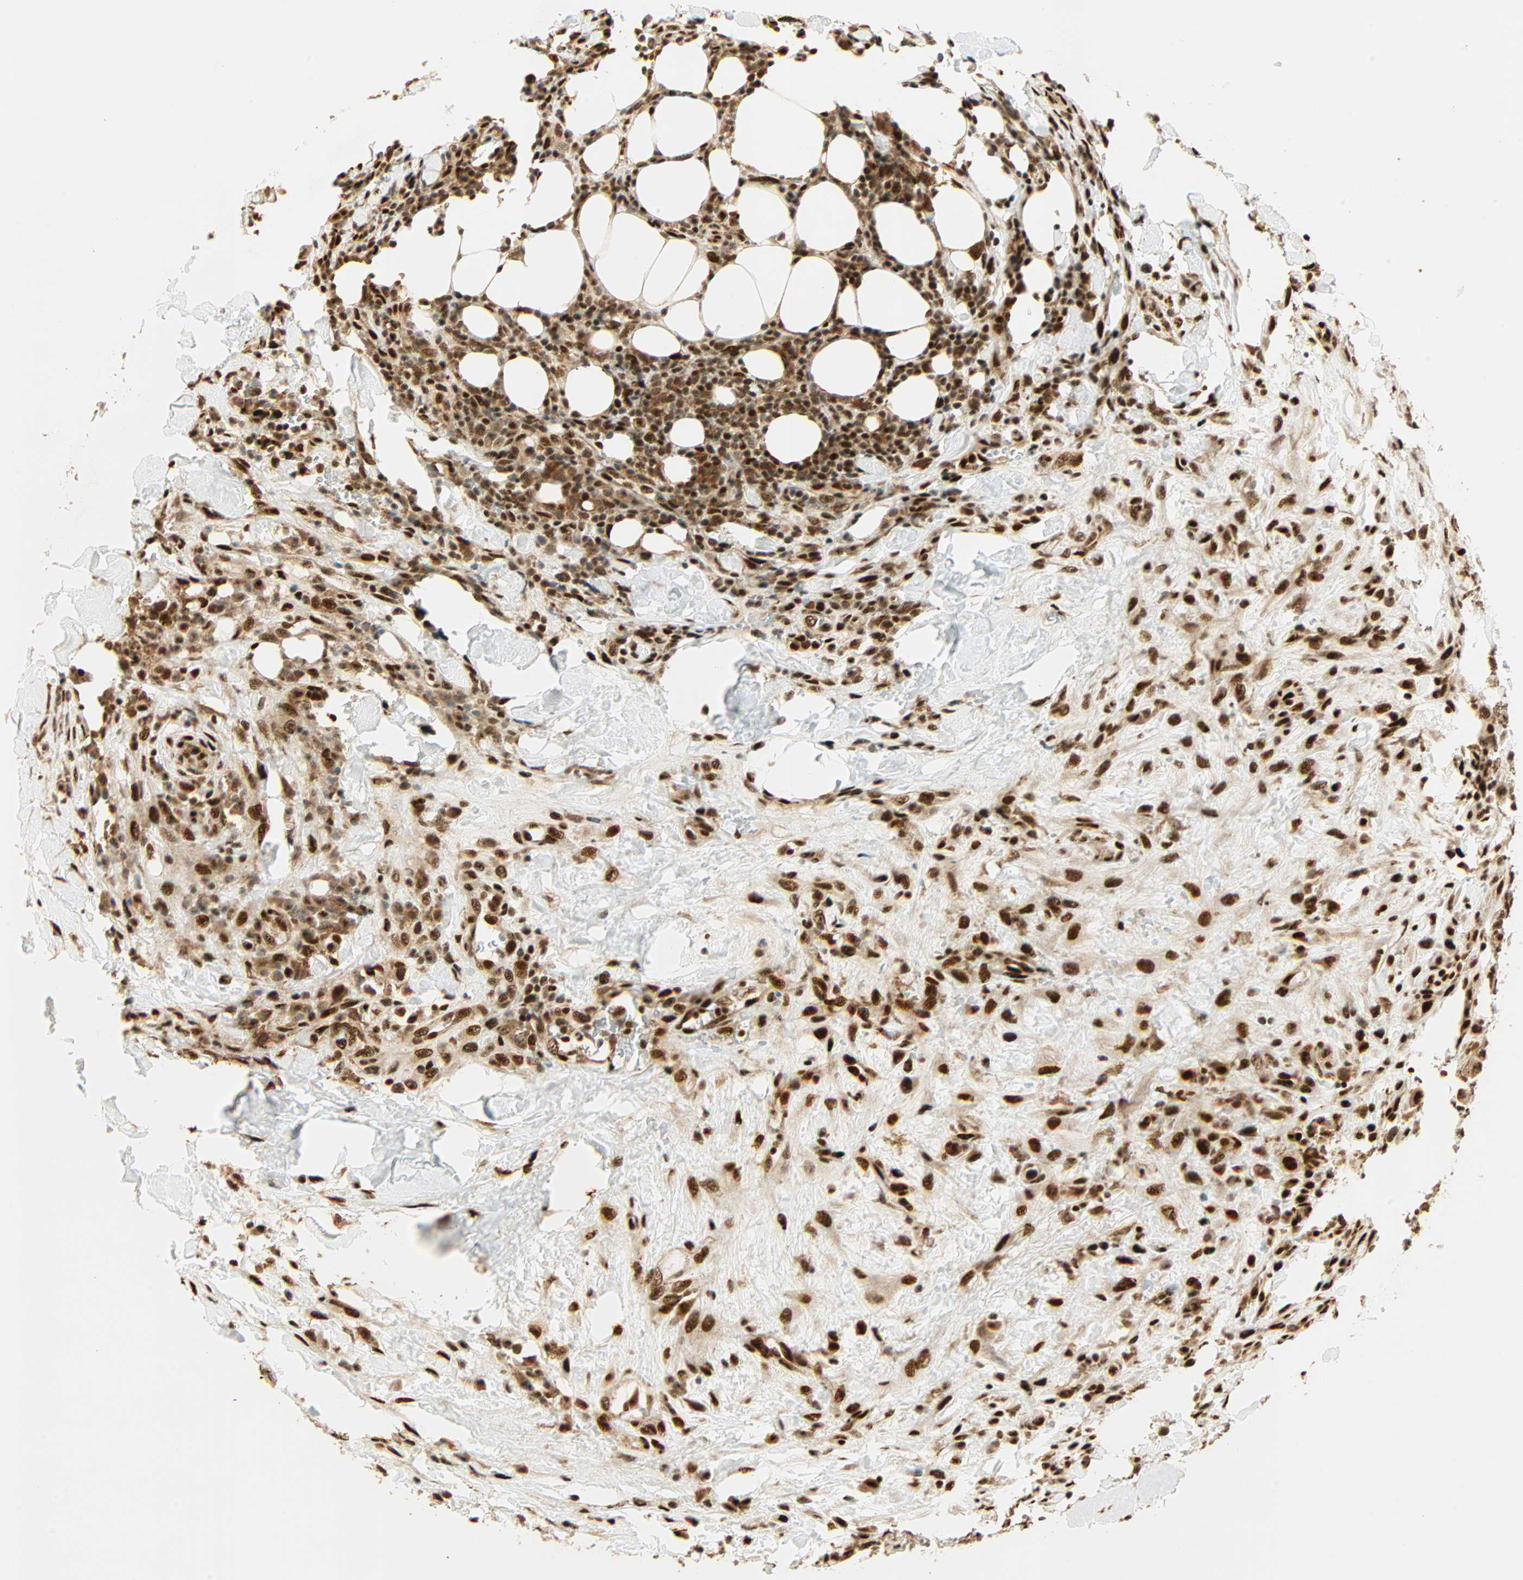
{"staining": {"intensity": "strong", "quantity": ">75%", "location": "cytoplasmic/membranous,nuclear"}, "tissue": "breast cancer", "cell_type": "Tumor cells", "image_type": "cancer", "snomed": [{"axis": "morphology", "description": "Duct carcinoma"}, {"axis": "topography", "description": "Breast"}], "caption": "Infiltrating ductal carcinoma (breast) was stained to show a protein in brown. There is high levels of strong cytoplasmic/membranous and nuclear staining in about >75% of tumor cells.", "gene": "PNPLA6", "patient": {"sex": "female", "age": 37}}